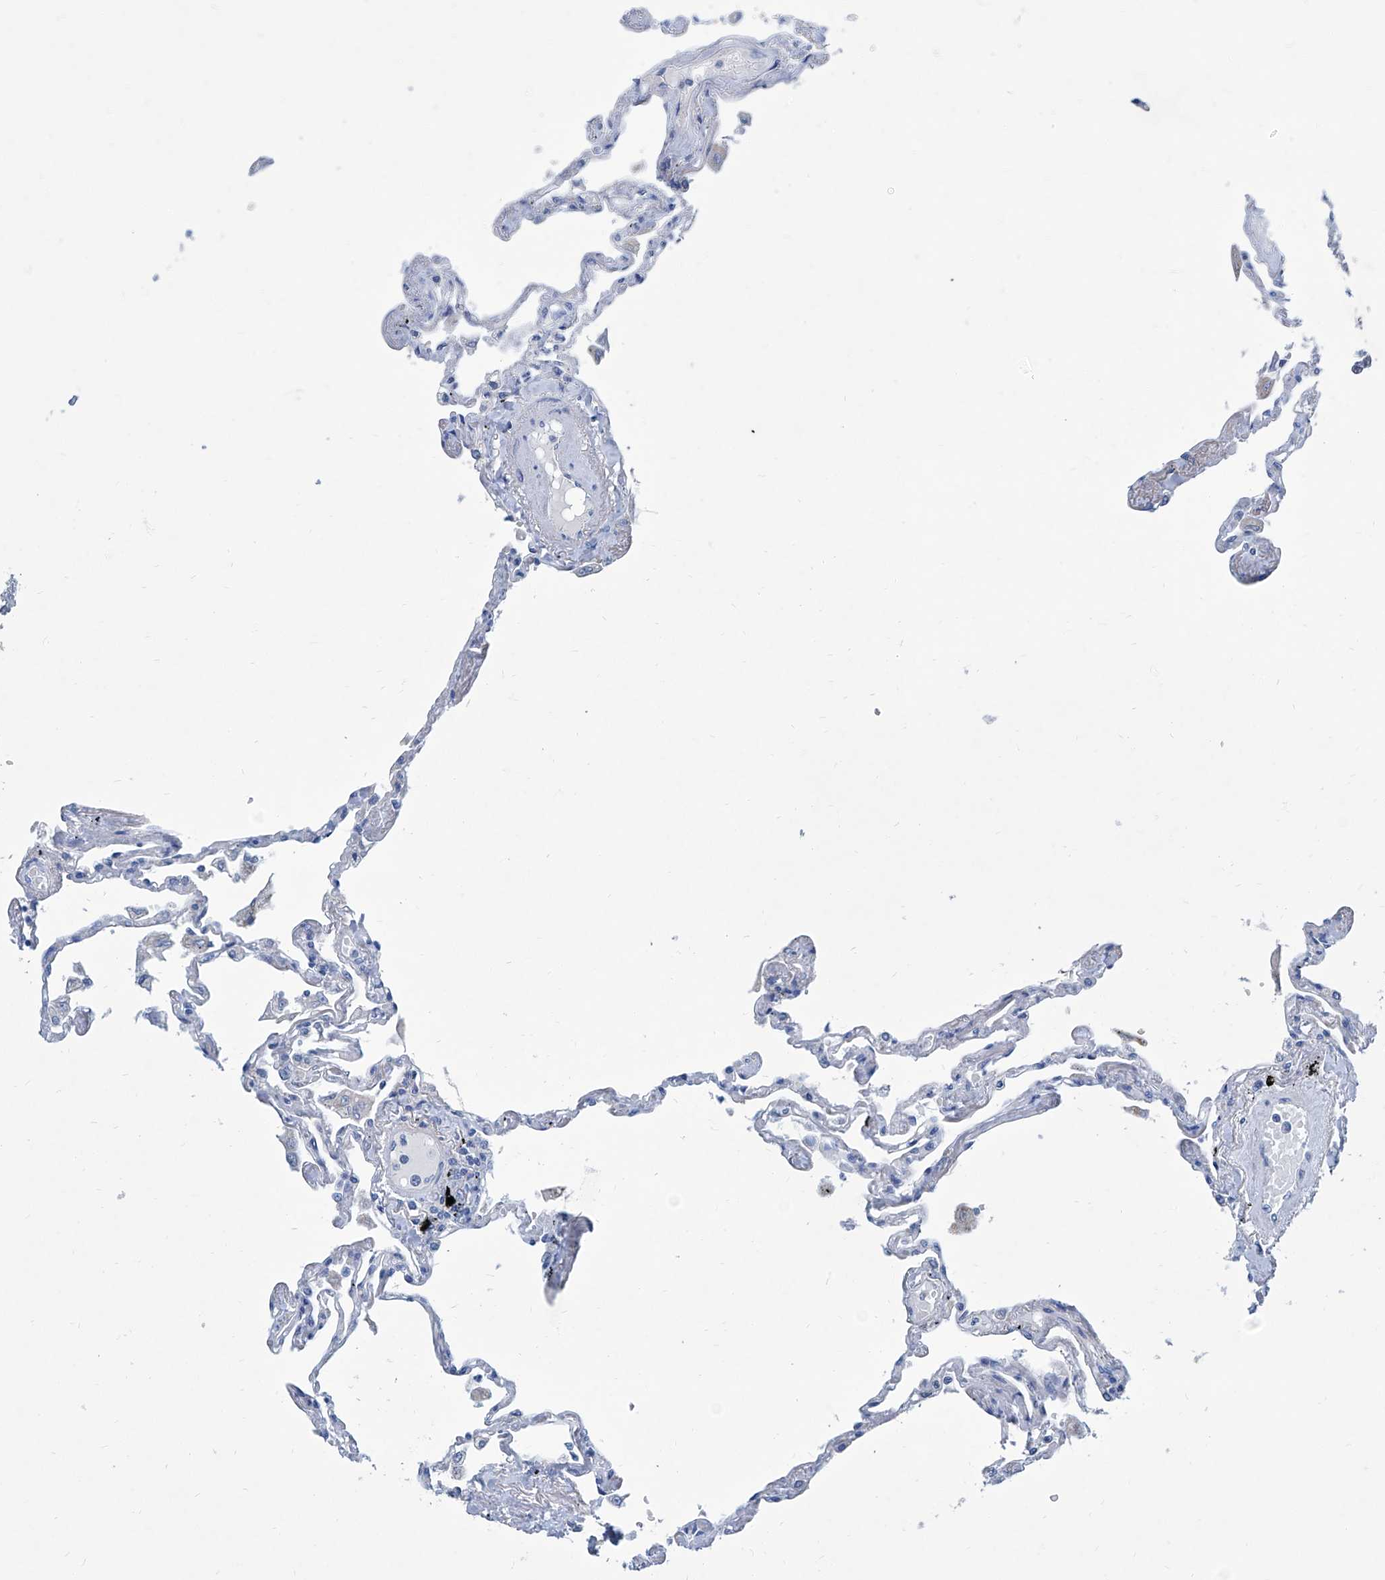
{"staining": {"intensity": "moderate", "quantity": "<25%", "location": "cytoplasmic/membranous"}, "tissue": "lung", "cell_type": "Alveolar cells", "image_type": "normal", "snomed": [{"axis": "morphology", "description": "Normal tissue, NOS"}, {"axis": "topography", "description": "Lung"}], "caption": "DAB (3,3'-diaminobenzidine) immunohistochemical staining of benign lung exhibits moderate cytoplasmic/membranous protein expression in about <25% of alveolar cells.", "gene": "ZNF519", "patient": {"sex": "female", "age": 67}}